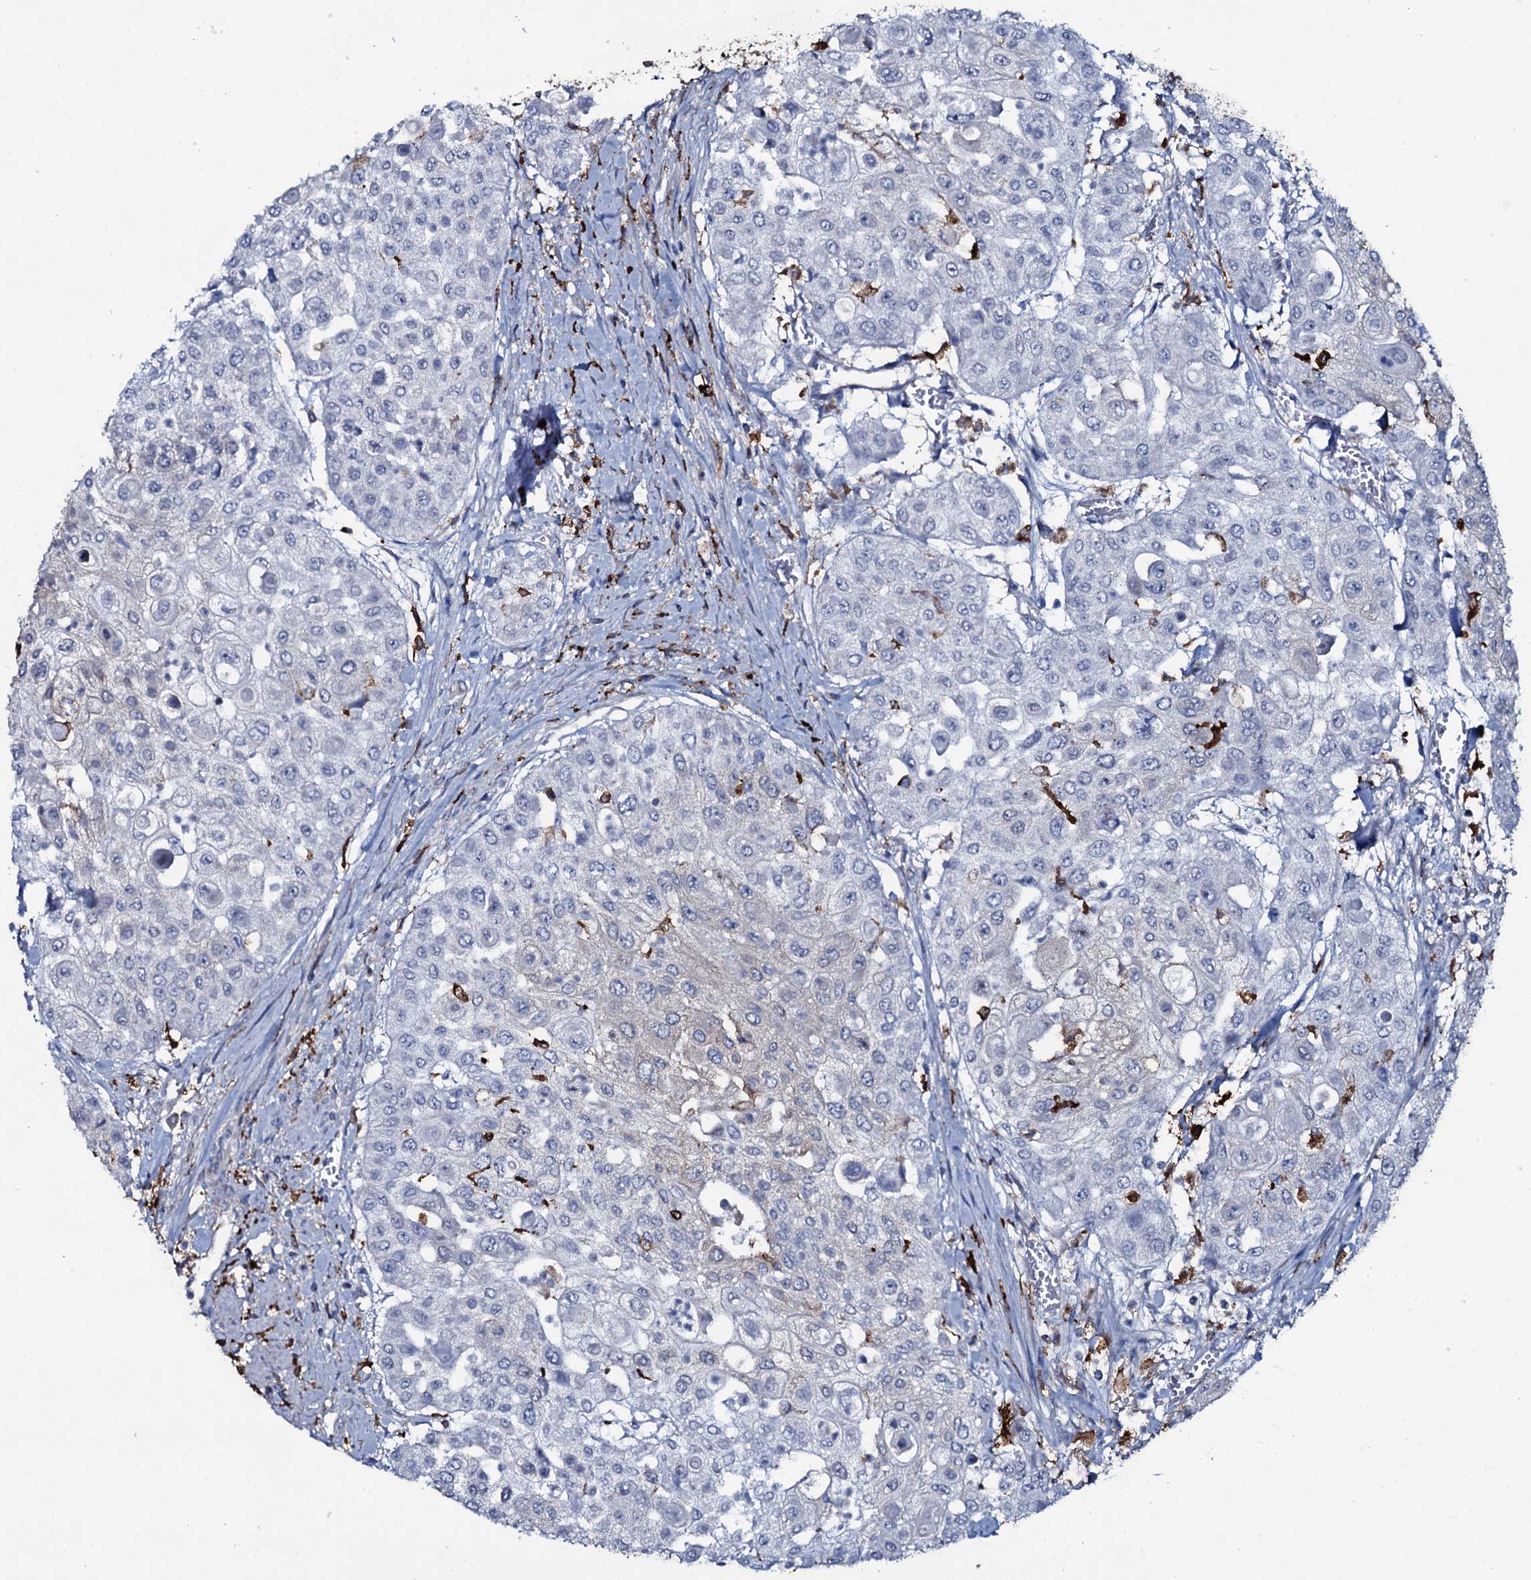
{"staining": {"intensity": "negative", "quantity": "none", "location": "none"}, "tissue": "urothelial cancer", "cell_type": "Tumor cells", "image_type": "cancer", "snomed": [{"axis": "morphology", "description": "Urothelial carcinoma, High grade"}, {"axis": "topography", "description": "Urinary bladder"}], "caption": "There is no significant staining in tumor cells of urothelial cancer. The staining was performed using DAB (3,3'-diaminobenzidine) to visualize the protein expression in brown, while the nuclei were stained in blue with hematoxylin (Magnification: 20x).", "gene": "OSBPL2", "patient": {"sex": "female", "age": 79}}